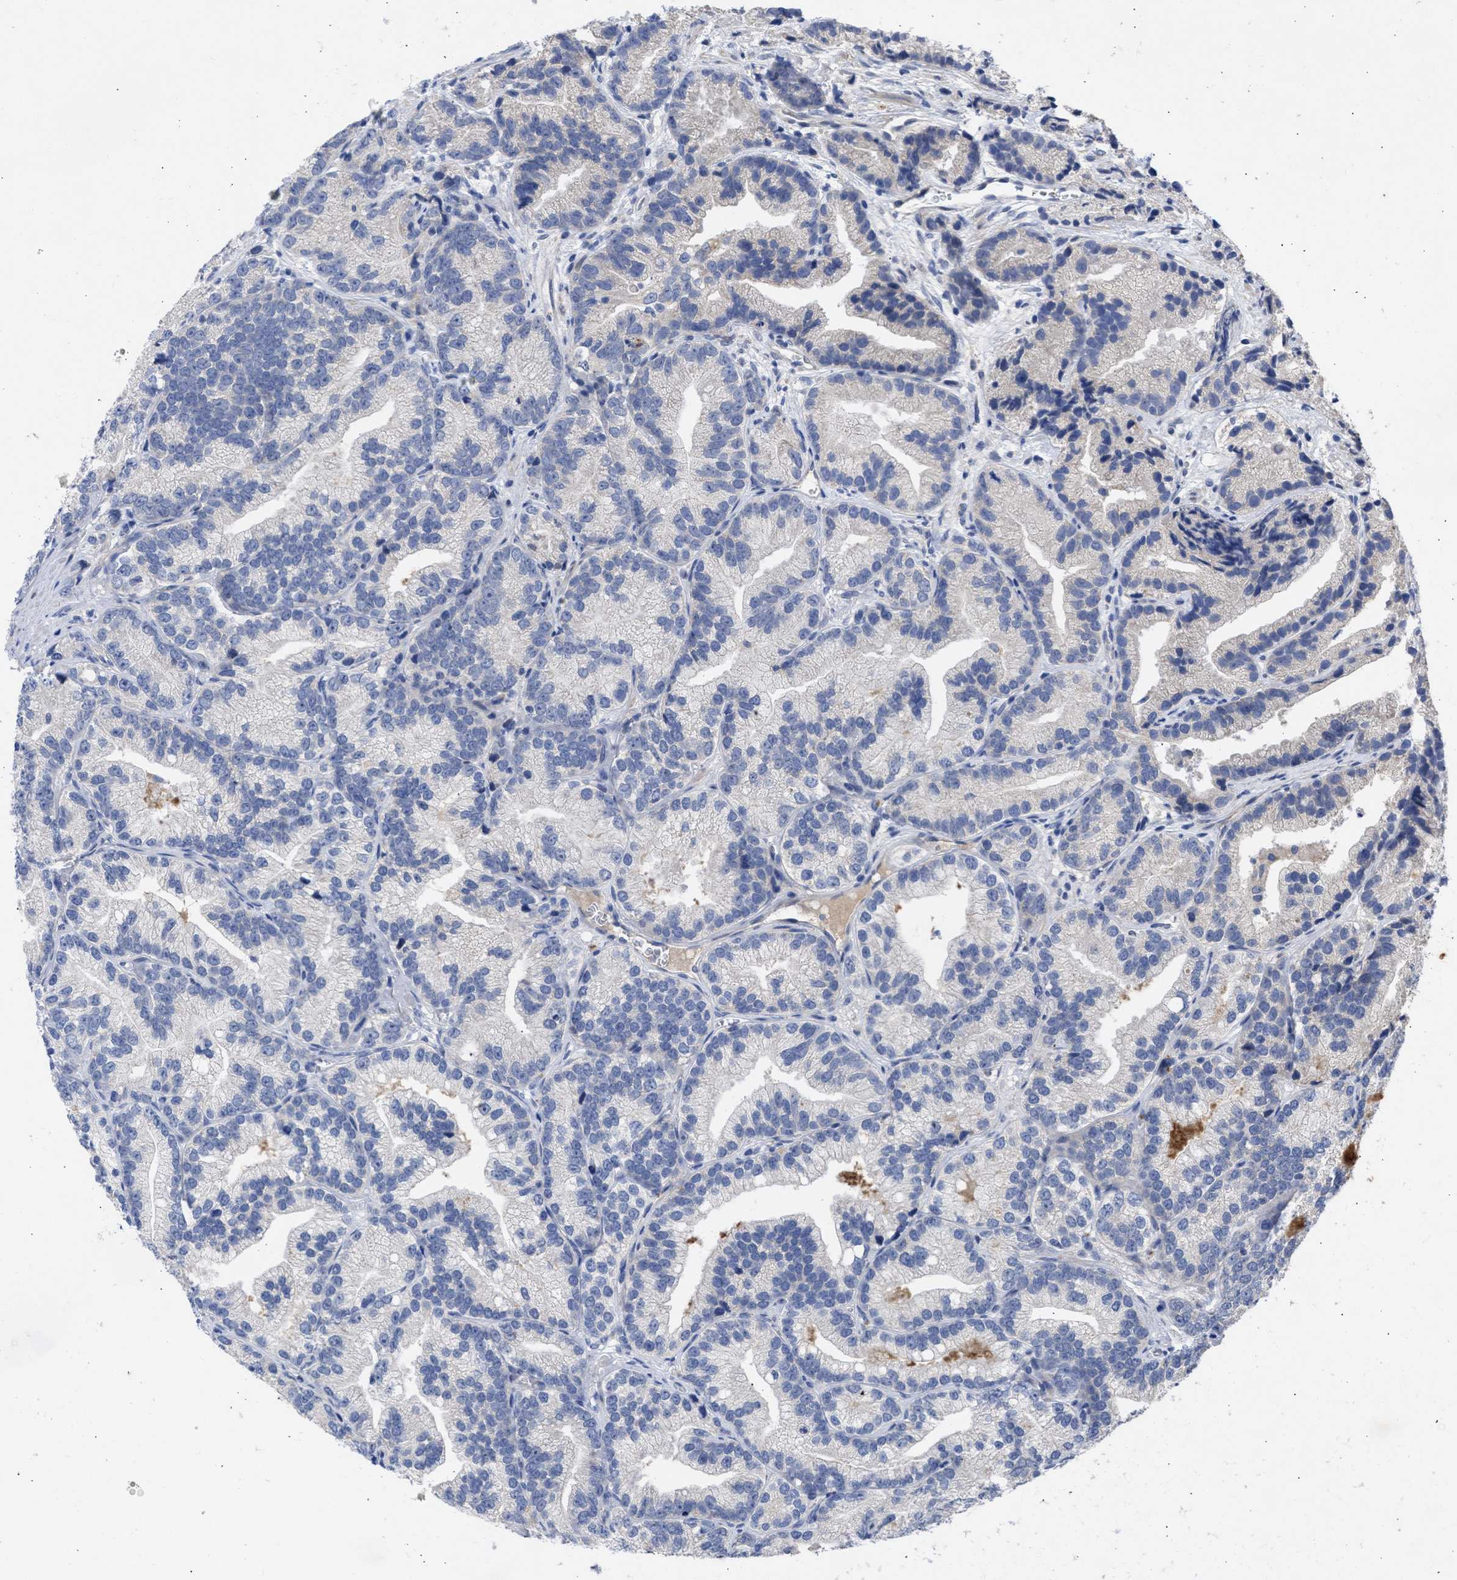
{"staining": {"intensity": "negative", "quantity": "none", "location": "none"}, "tissue": "prostate cancer", "cell_type": "Tumor cells", "image_type": "cancer", "snomed": [{"axis": "morphology", "description": "Adenocarcinoma, Low grade"}, {"axis": "topography", "description": "Prostate"}], "caption": "Immunohistochemical staining of human prostate adenocarcinoma (low-grade) displays no significant expression in tumor cells. The staining was performed using DAB (3,3'-diaminobenzidine) to visualize the protein expression in brown, while the nuclei were stained in blue with hematoxylin (Magnification: 20x).", "gene": "ARHGEF4", "patient": {"sex": "male", "age": 89}}